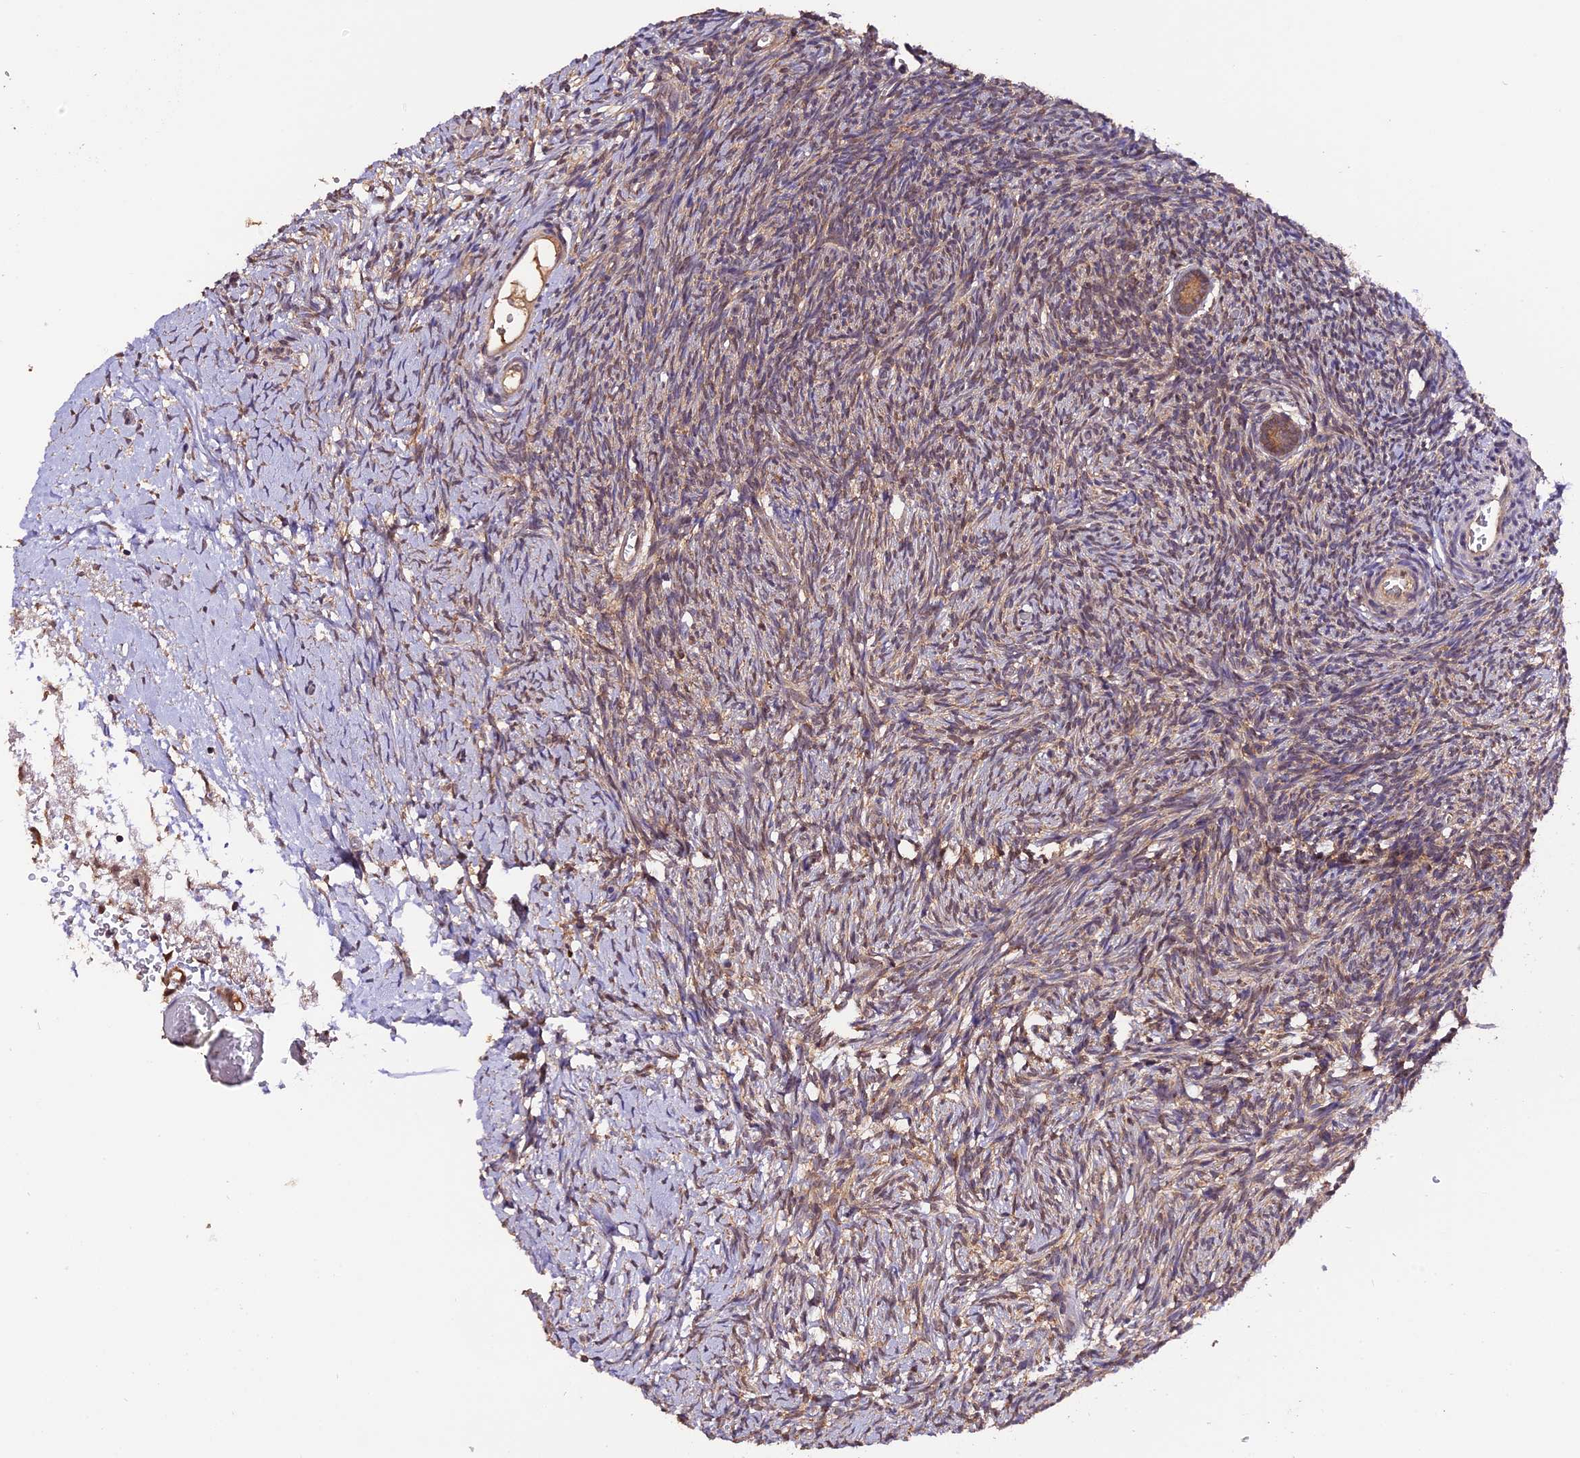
{"staining": {"intensity": "moderate", "quantity": ">75%", "location": "cytoplasmic/membranous"}, "tissue": "ovary", "cell_type": "Follicle cells", "image_type": "normal", "snomed": [{"axis": "morphology", "description": "Normal tissue, NOS"}, {"axis": "topography", "description": "Ovary"}], "caption": "The micrograph demonstrates a brown stain indicating the presence of a protein in the cytoplasmic/membranous of follicle cells in ovary. (IHC, brightfield microscopy, high magnification).", "gene": "TRMT1", "patient": {"sex": "female", "age": 39}}